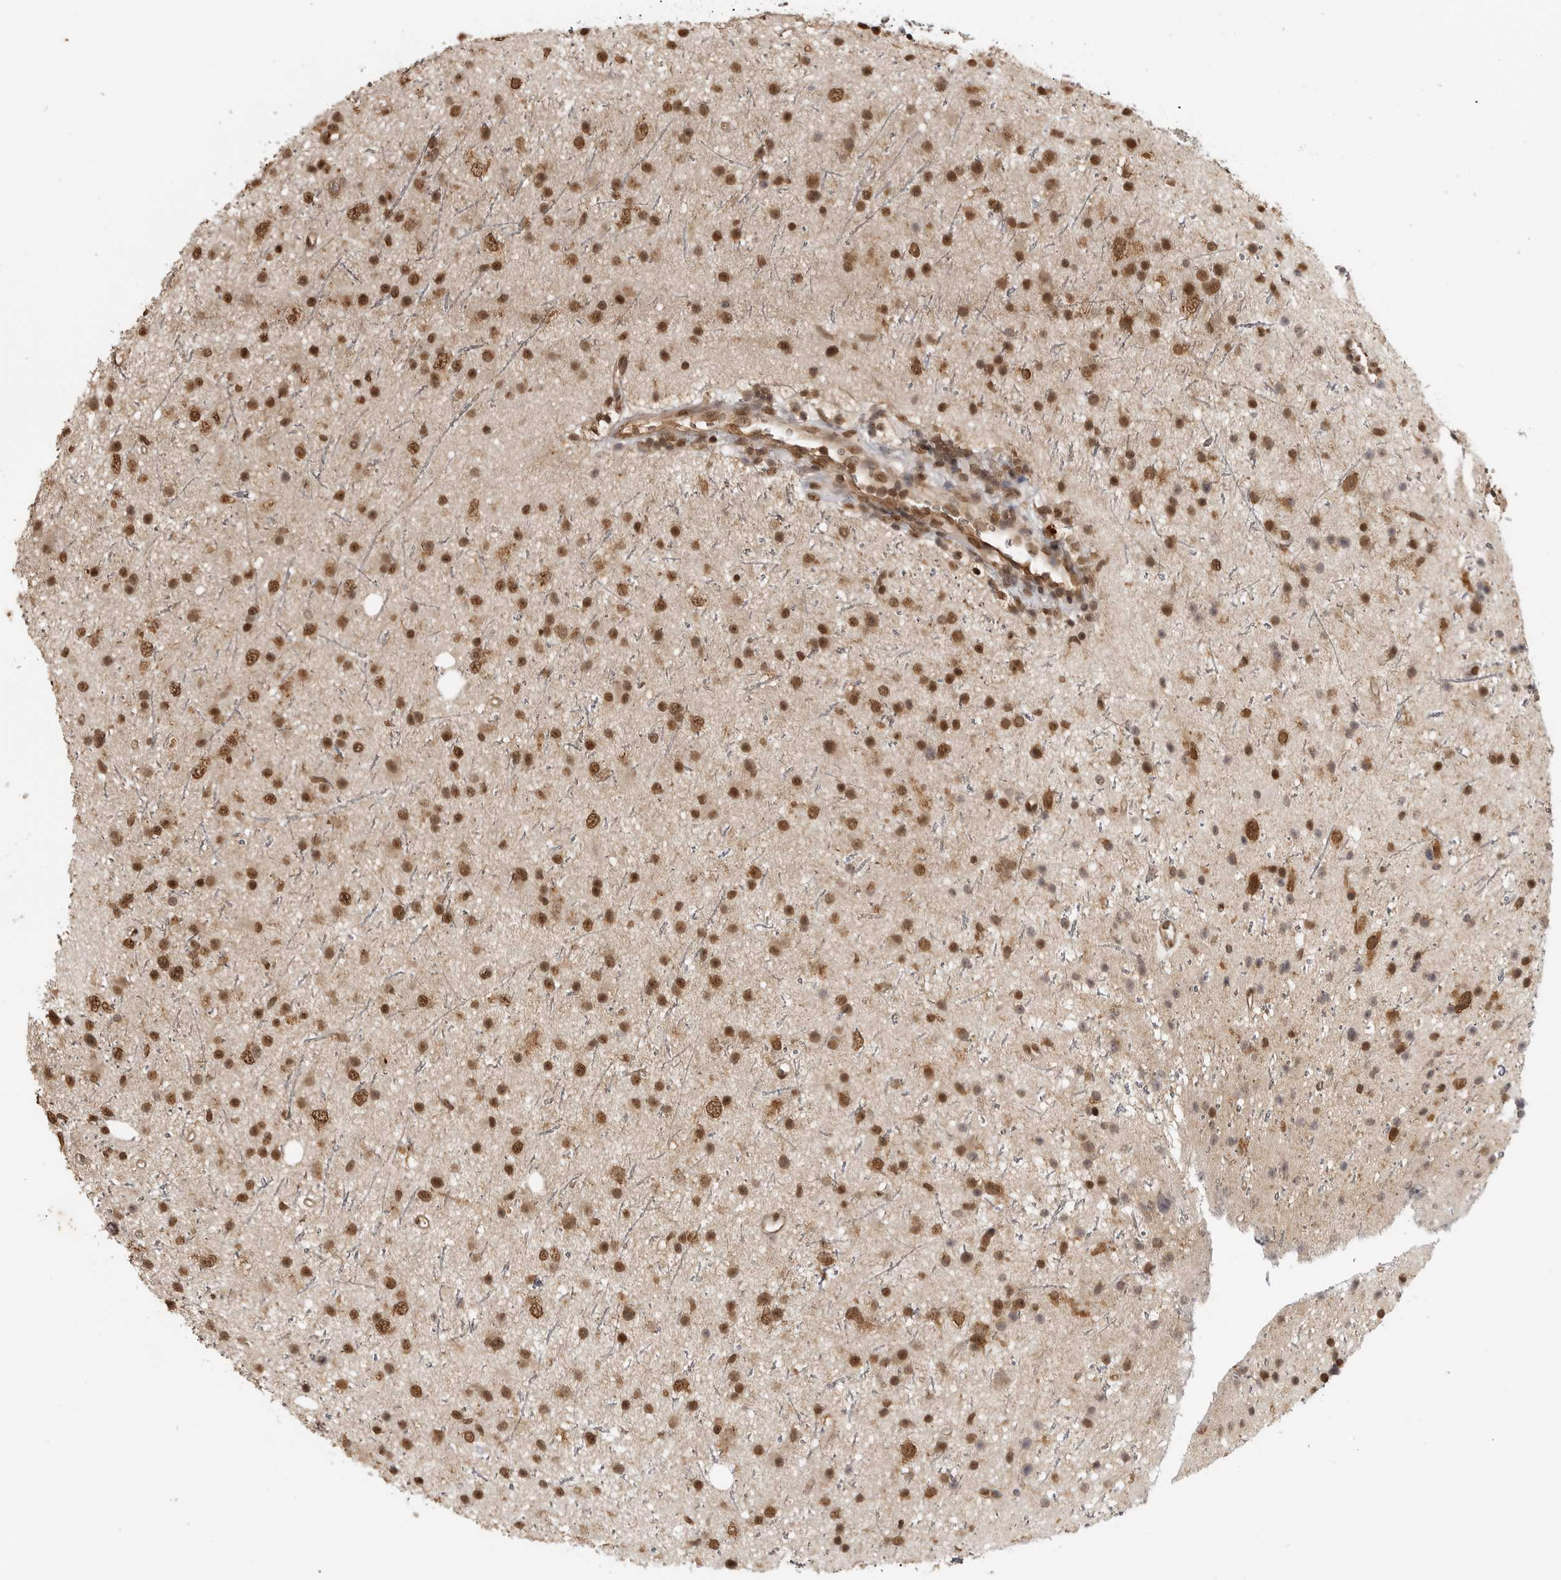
{"staining": {"intensity": "strong", "quantity": ">75%", "location": "nuclear"}, "tissue": "glioma", "cell_type": "Tumor cells", "image_type": "cancer", "snomed": [{"axis": "morphology", "description": "Glioma, malignant, Low grade"}, {"axis": "topography", "description": "Cerebral cortex"}], "caption": "Immunohistochemistry of human glioma exhibits high levels of strong nuclear expression in approximately >75% of tumor cells.", "gene": "CLOCK", "patient": {"sex": "female", "age": 39}}